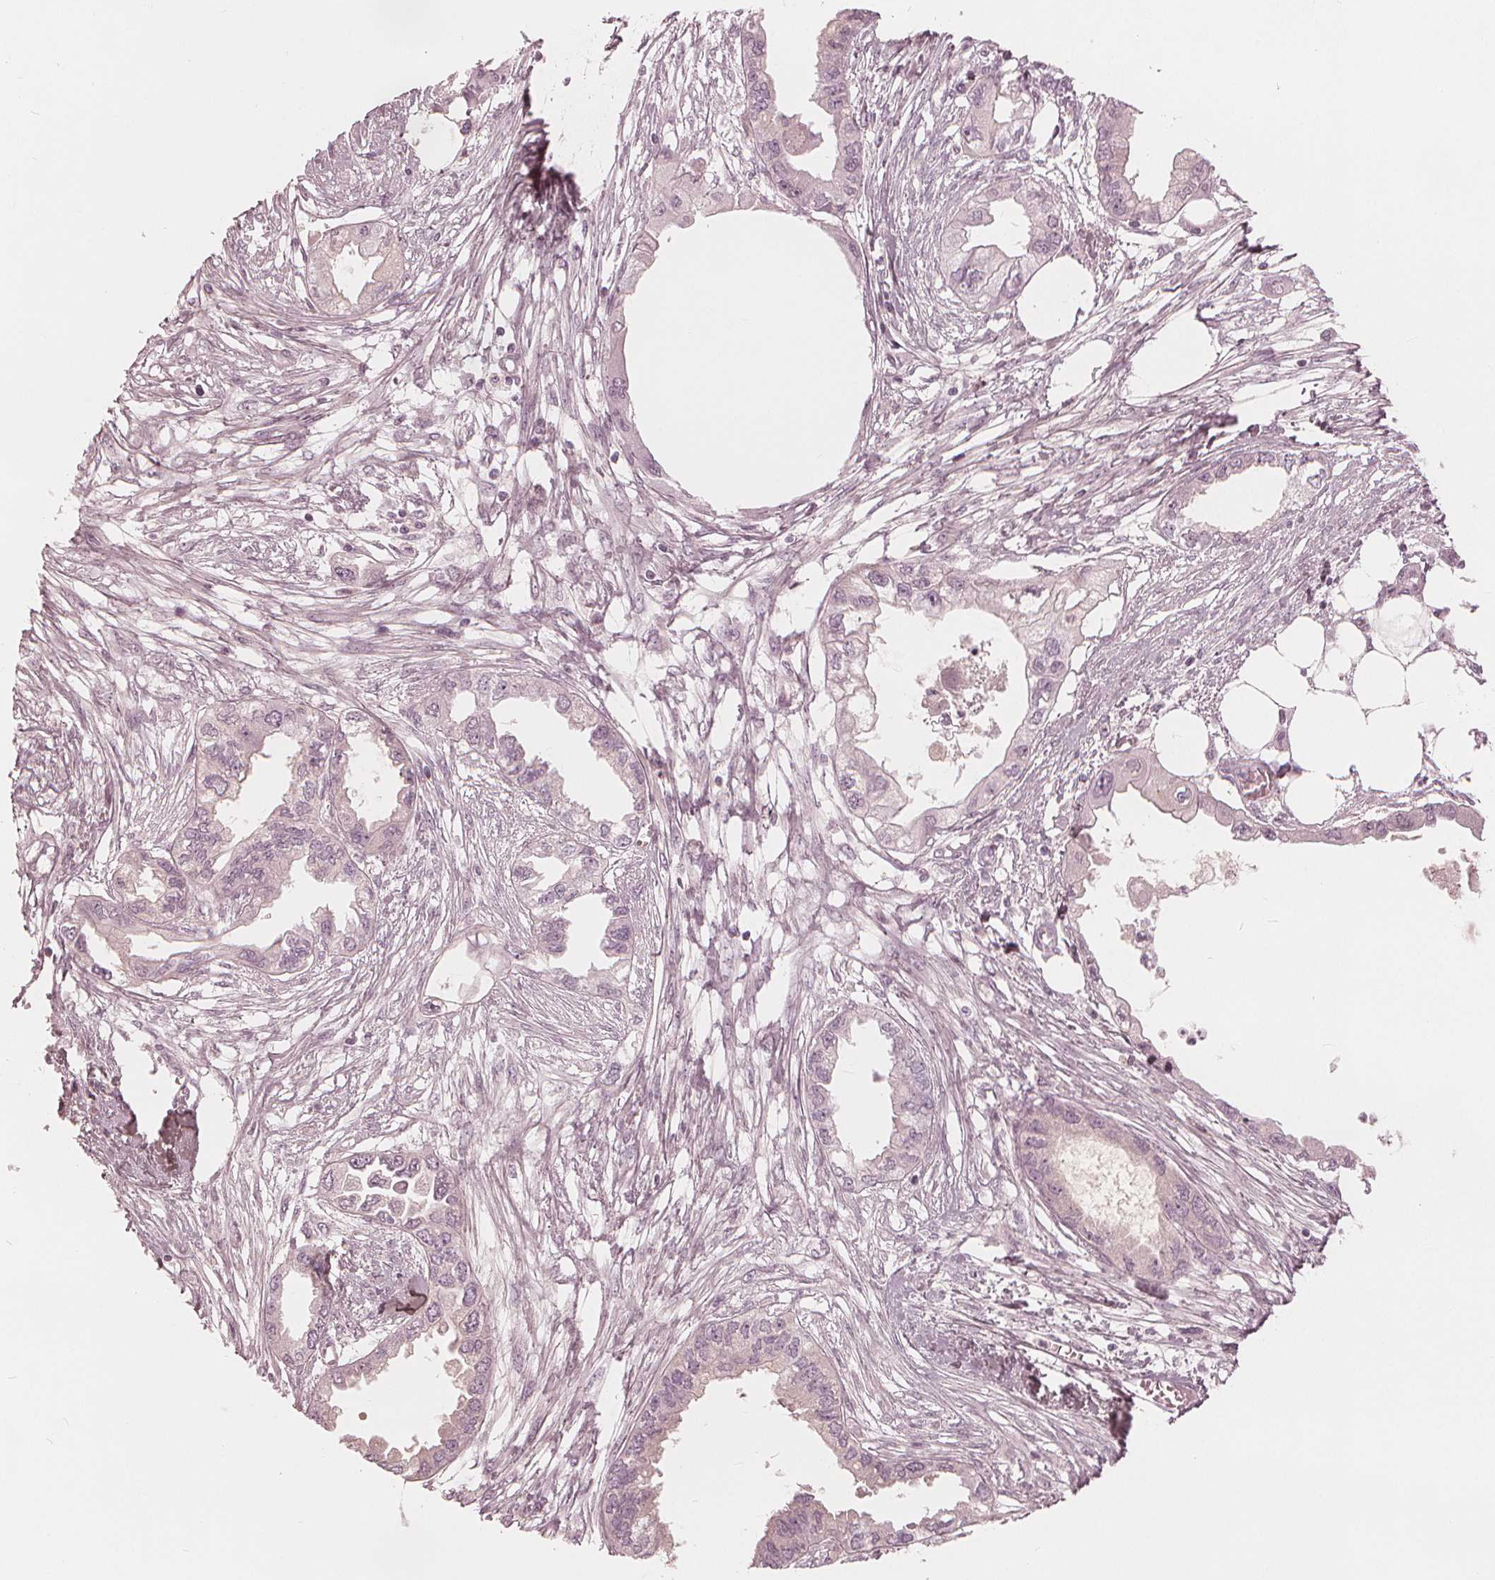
{"staining": {"intensity": "weak", "quantity": "<25%", "location": "cytoplasmic/membranous"}, "tissue": "endometrial cancer", "cell_type": "Tumor cells", "image_type": "cancer", "snomed": [{"axis": "morphology", "description": "Adenocarcinoma, NOS"}, {"axis": "morphology", "description": "Adenocarcinoma, metastatic, NOS"}, {"axis": "topography", "description": "Adipose tissue"}, {"axis": "topography", "description": "Endometrium"}], "caption": "Immunohistochemistry (IHC) of human metastatic adenocarcinoma (endometrial) demonstrates no positivity in tumor cells. Nuclei are stained in blue.", "gene": "PAEP", "patient": {"sex": "female", "age": 67}}